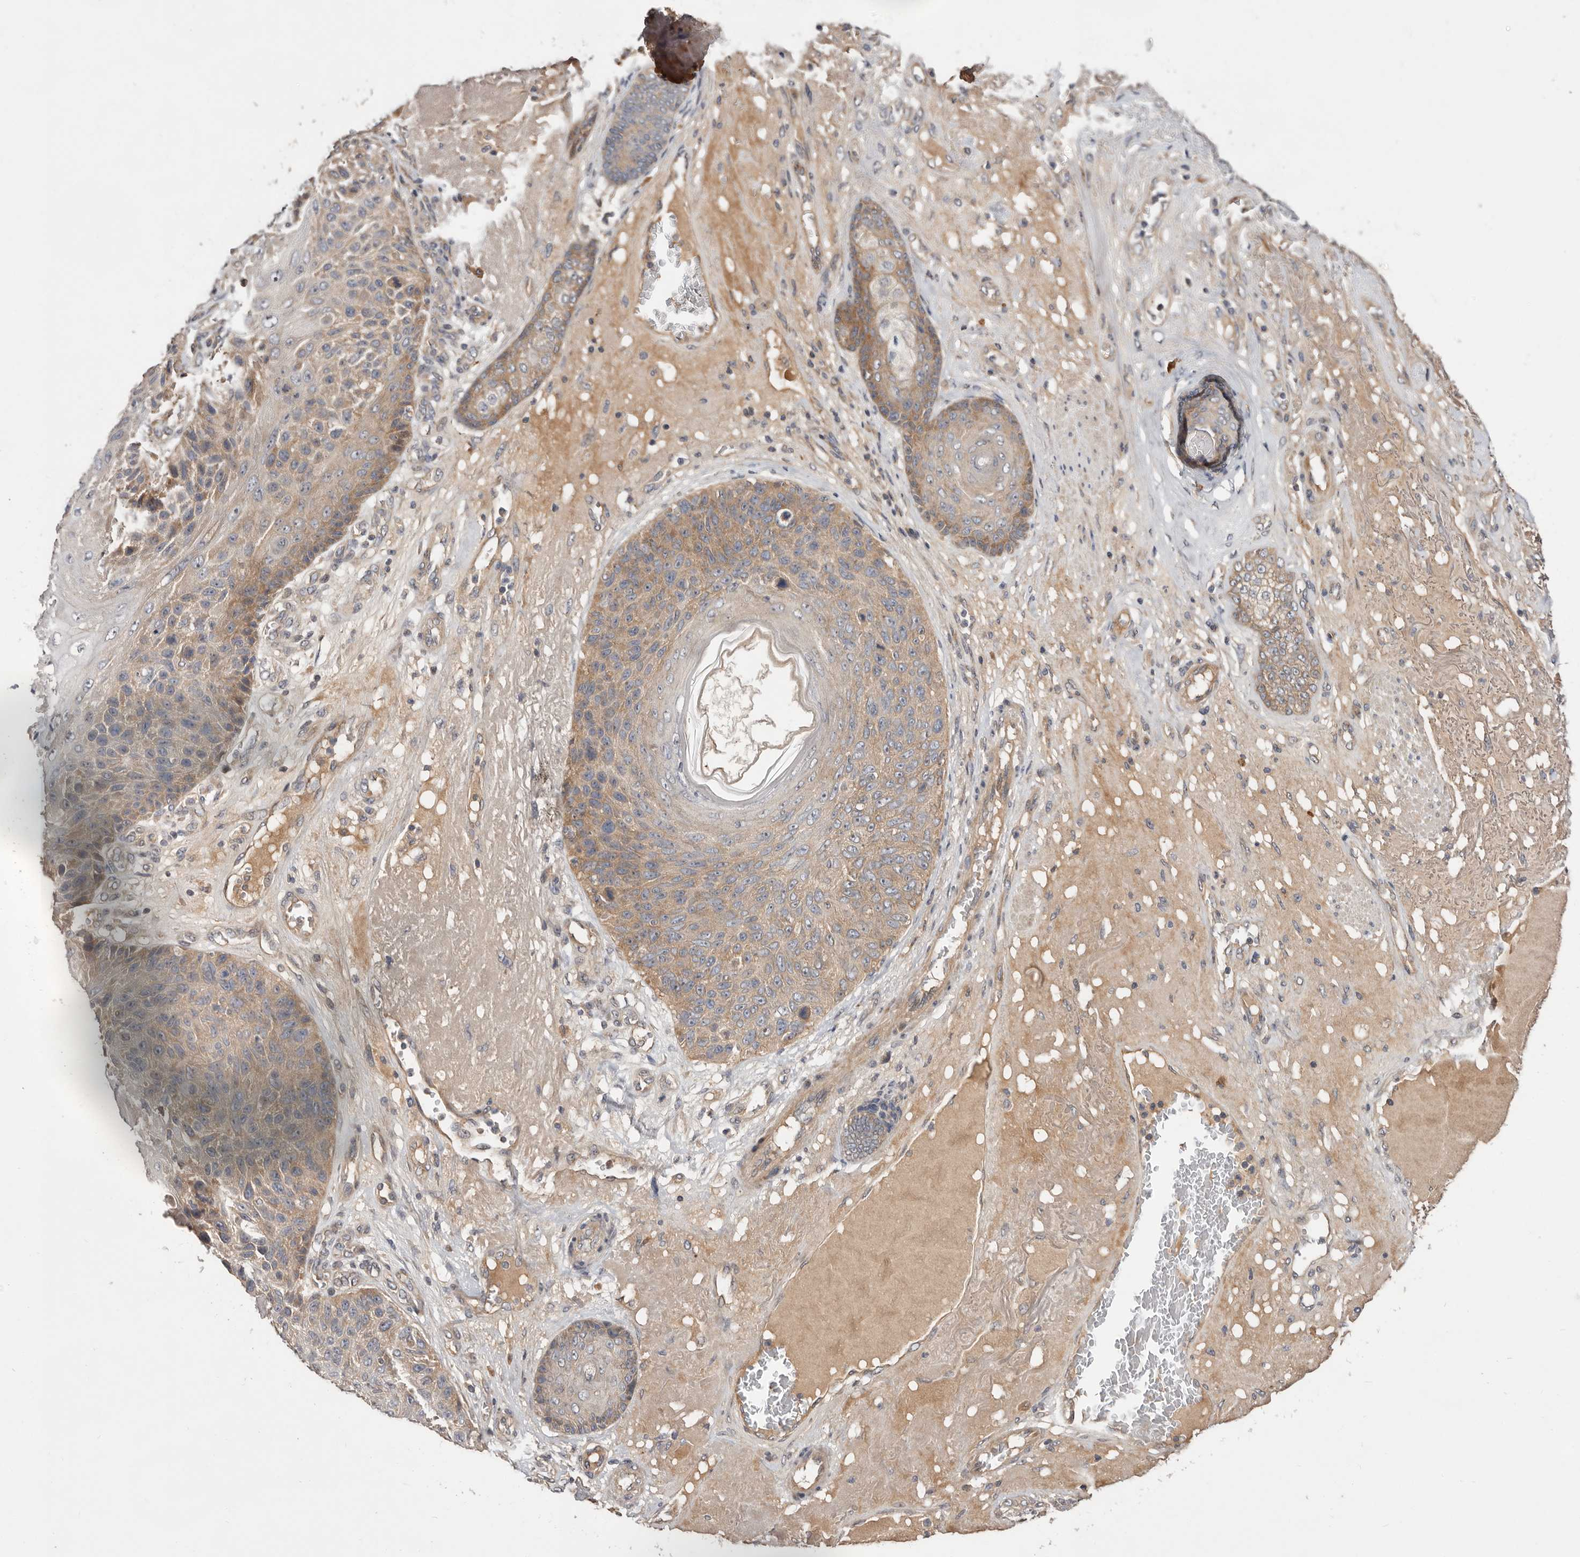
{"staining": {"intensity": "moderate", "quantity": ">75%", "location": "cytoplasmic/membranous"}, "tissue": "skin cancer", "cell_type": "Tumor cells", "image_type": "cancer", "snomed": [{"axis": "morphology", "description": "Squamous cell carcinoma, NOS"}, {"axis": "topography", "description": "Skin"}], "caption": "This photomicrograph demonstrates immunohistochemistry staining of squamous cell carcinoma (skin), with medium moderate cytoplasmic/membranous positivity in approximately >75% of tumor cells.", "gene": "DOP1A", "patient": {"sex": "female", "age": 88}}